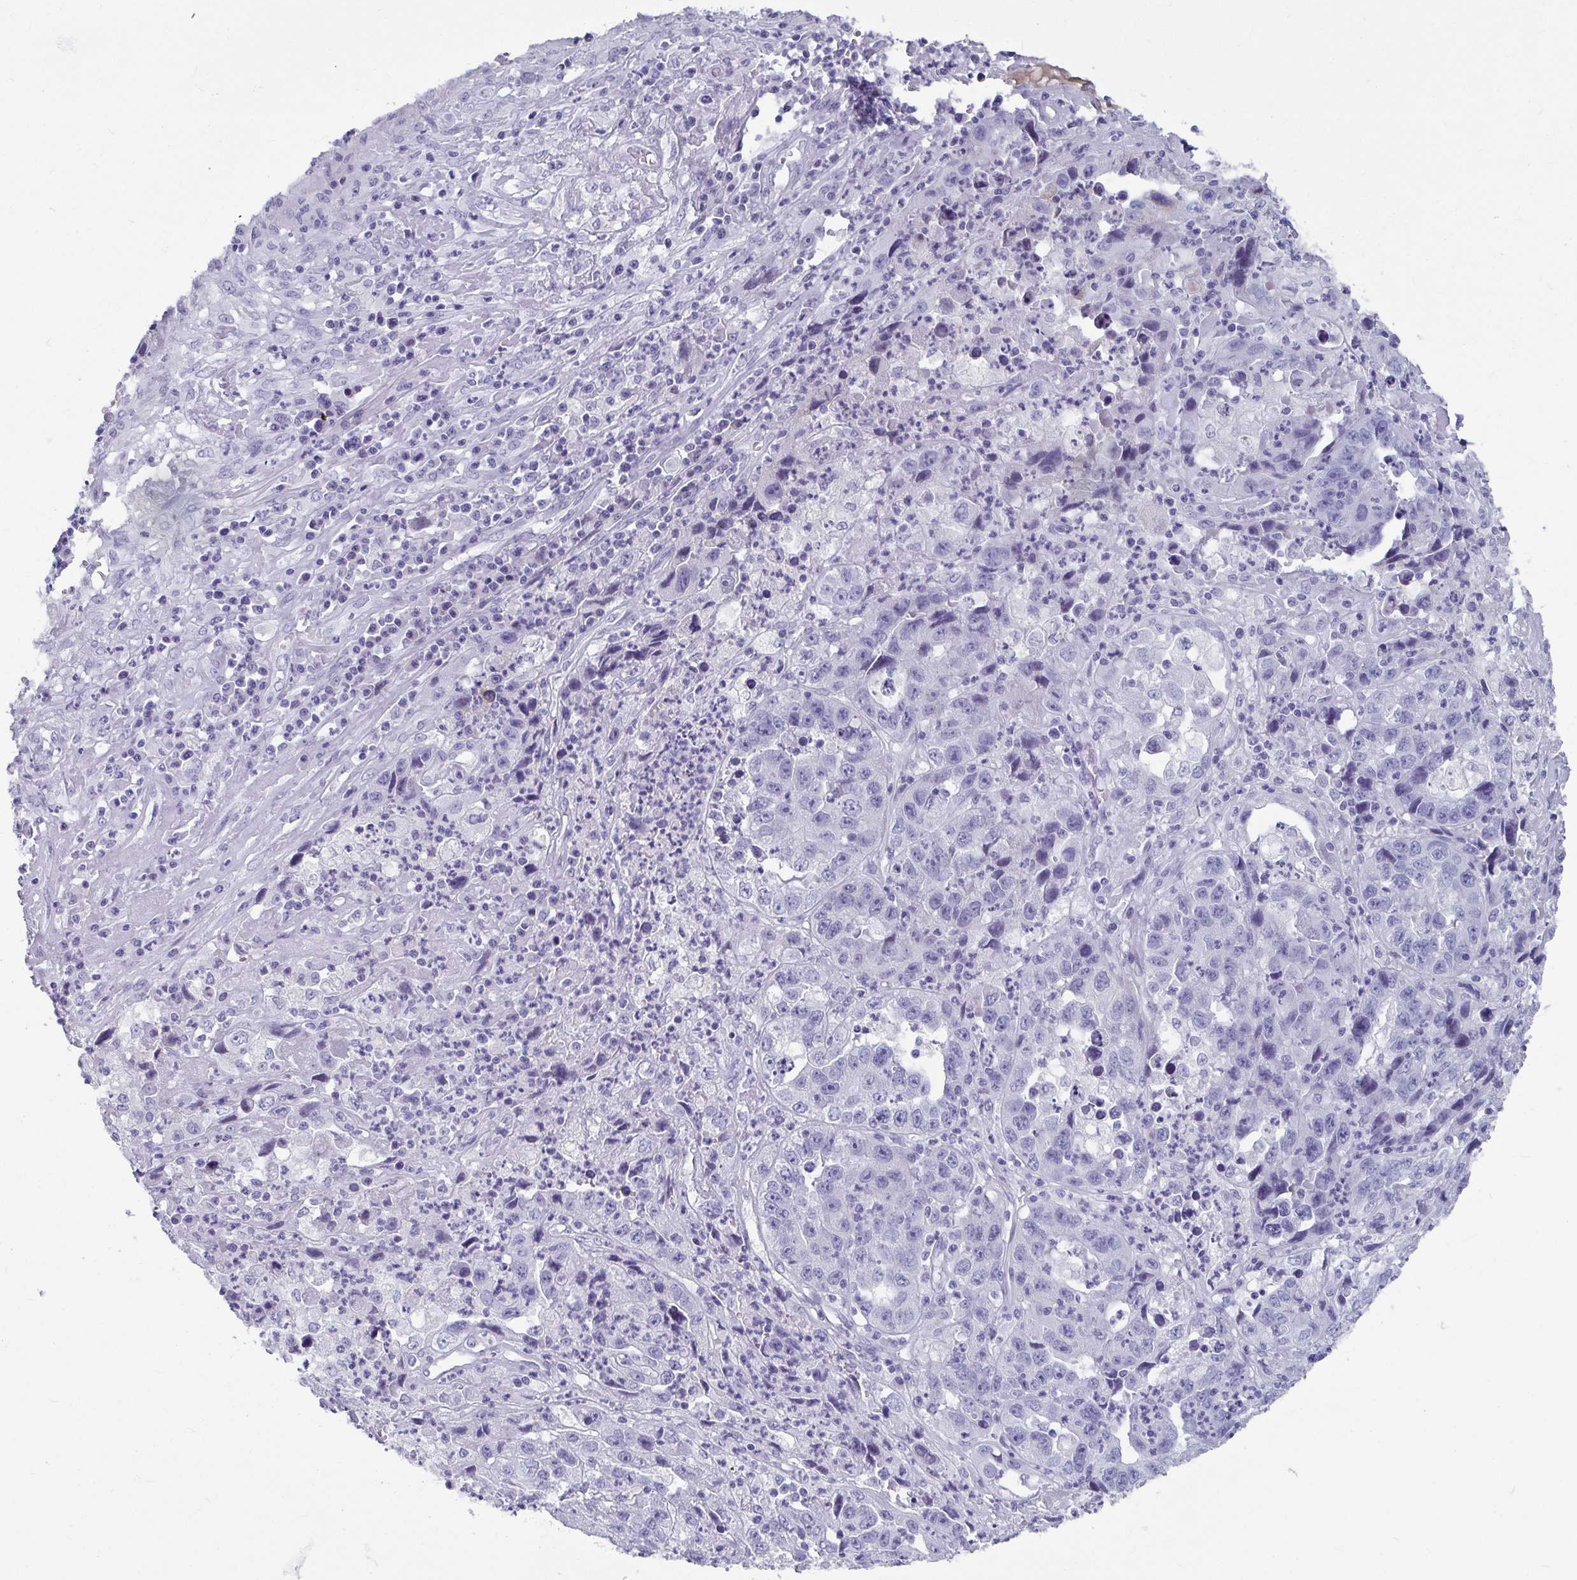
{"staining": {"intensity": "negative", "quantity": "none", "location": "none"}, "tissue": "endometrial cancer", "cell_type": "Tumor cells", "image_type": "cancer", "snomed": [{"axis": "morphology", "description": "Adenocarcinoma, NOS"}, {"axis": "topography", "description": "Uterus"}], "caption": "This is an IHC histopathology image of endometrial adenocarcinoma. There is no expression in tumor cells.", "gene": "NPY", "patient": {"sex": "female", "age": 62}}